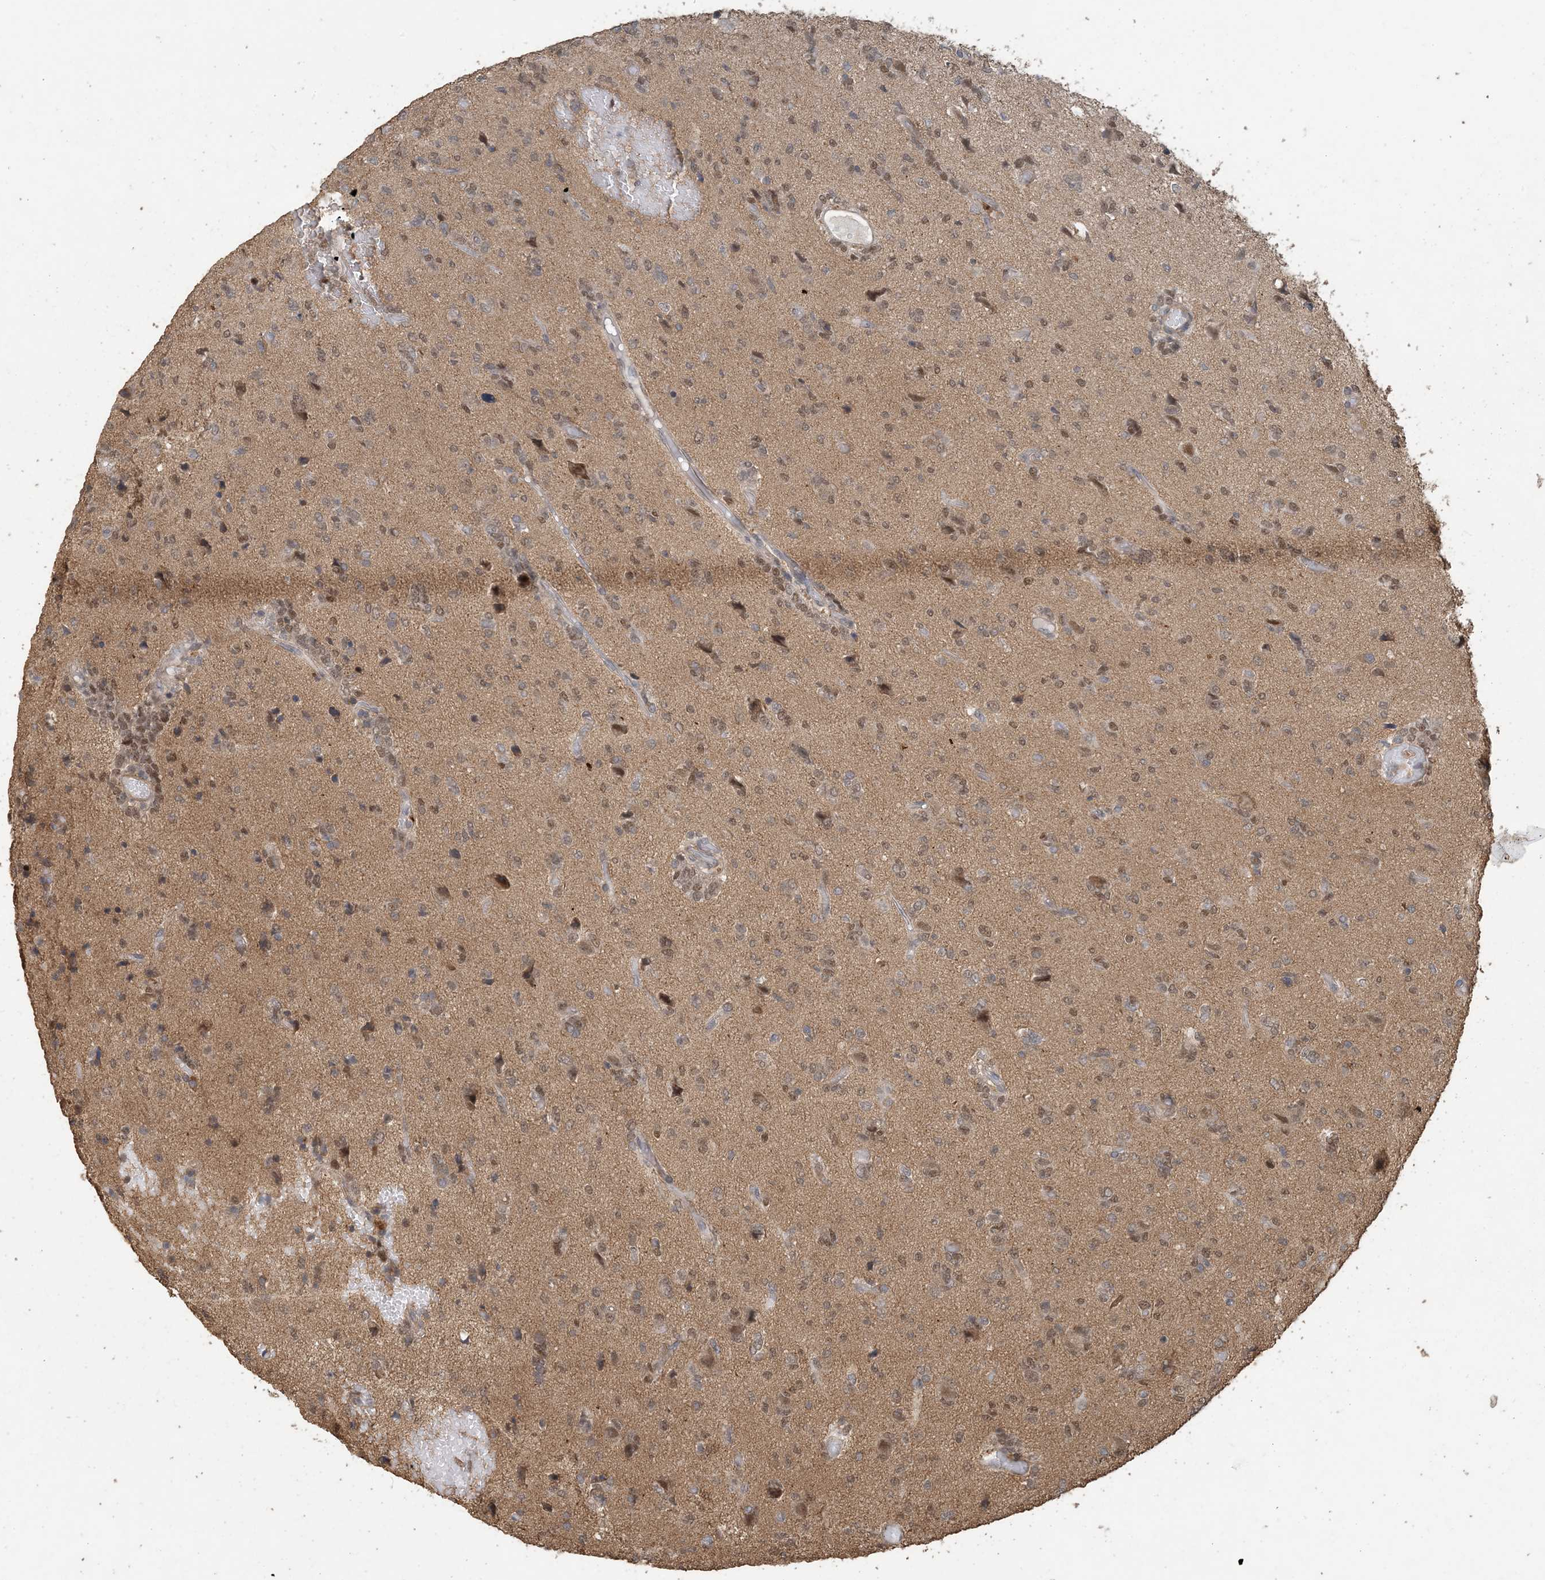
{"staining": {"intensity": "weak", "quantity": ">75%", "location": "nuclear"}, "tissue": "glioma", "cell_type": "Tumor cells", "image_type": "cancer", "snomed": [{"axis": "morphology", "description": "Glioma, malignant, High grade"}, {"axis": "topography", "description": "Brain"}], "caption": "High-grade glioma (malignant) stained with DAB immunohistochemistry reveals low levels of weak nuclear expression in approximately >75% of tumor cells.", "gene": "ZC3H12A", "patient": {"sex": "female", "age": 59}}